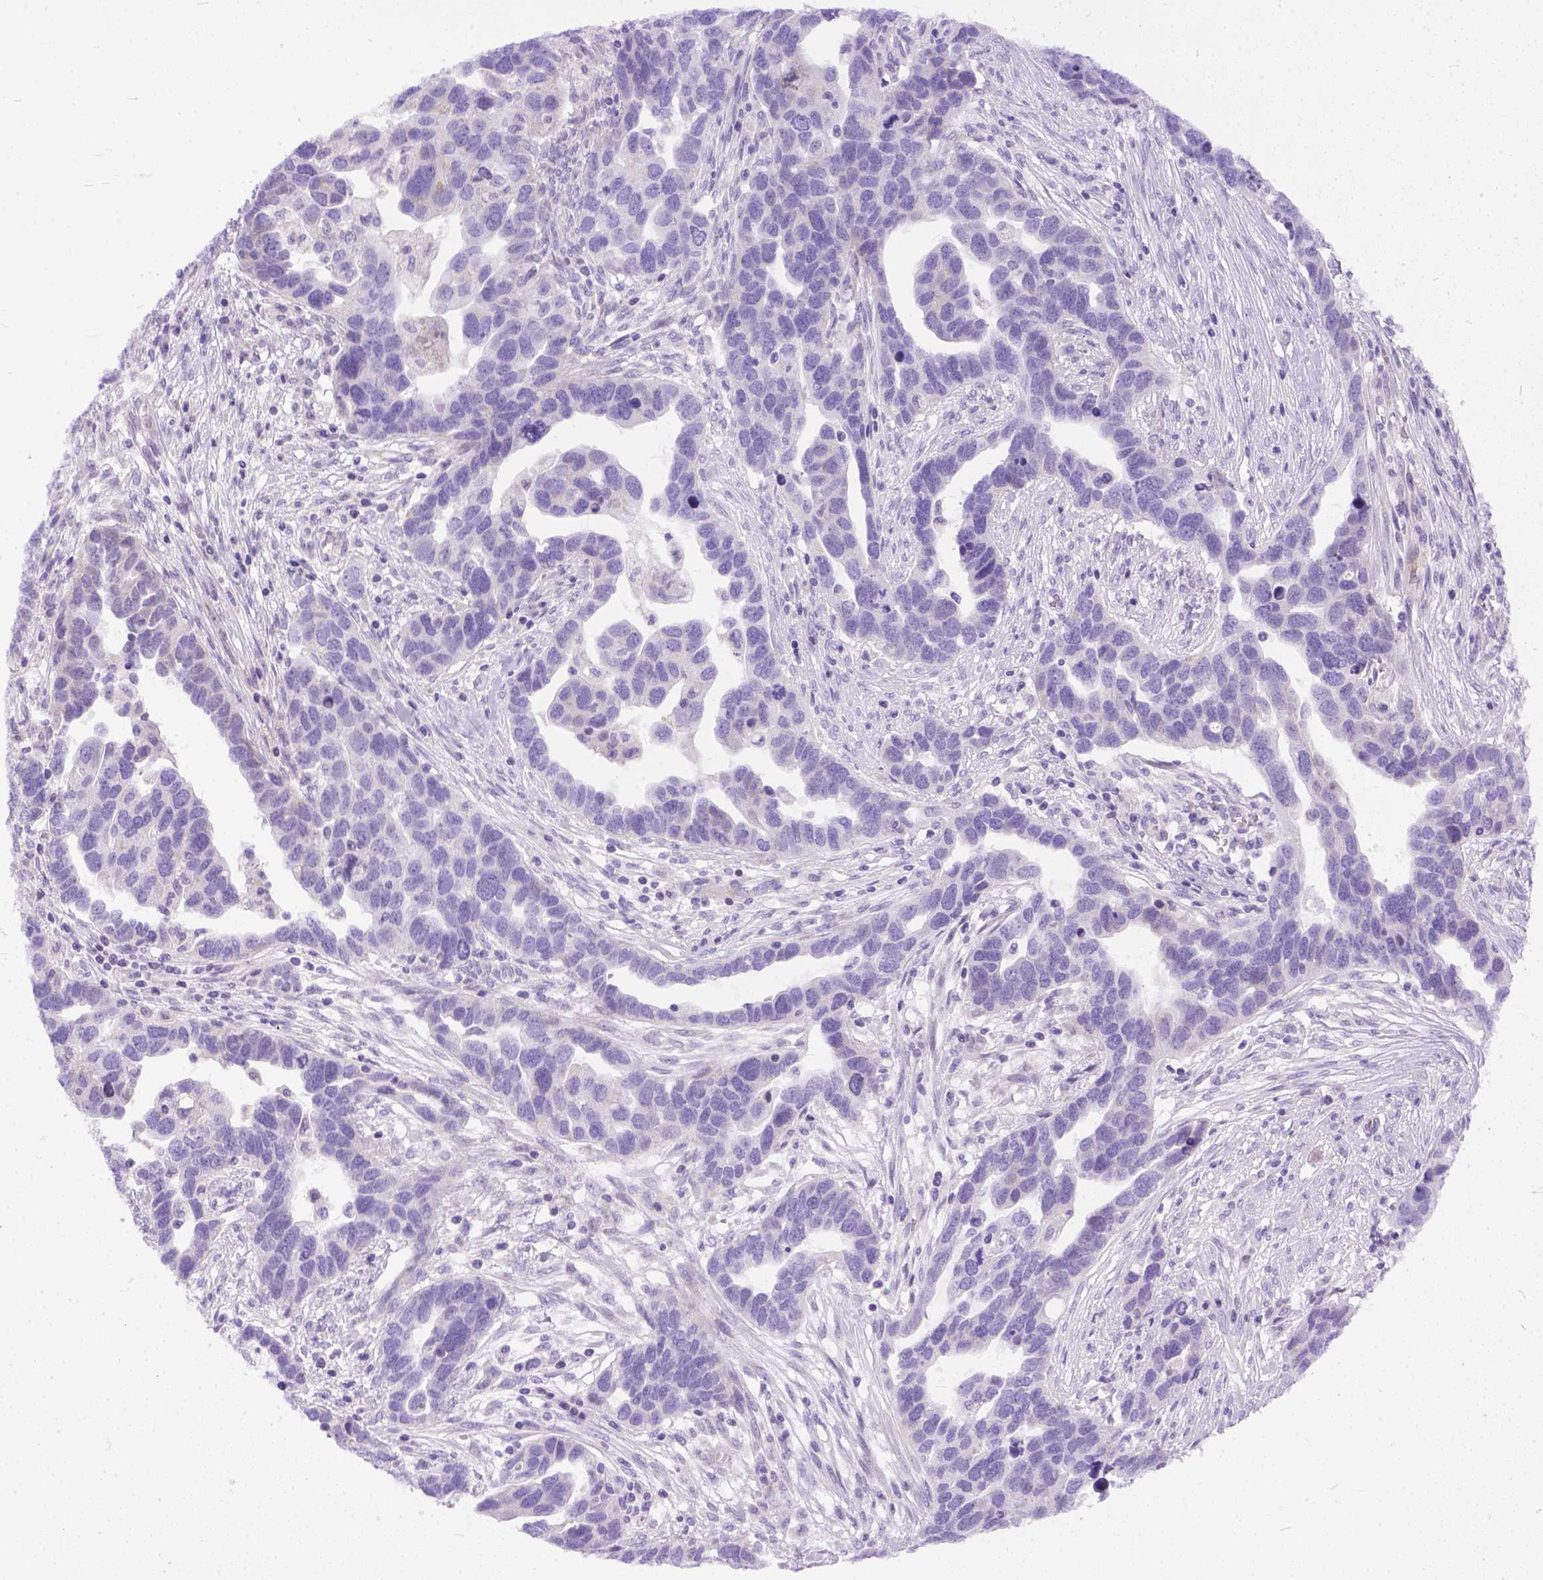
{"staining": {"intensity": "negative", "quantity": "none", "location": "none"}, "tissue": "ovarian cancer", "cell_type": "Tumor cells", "image_type": "cancer", "snomed": [{"axis": "morphology", "description": "Cystadenocarcinoma, serous, NOS"}, {"axis": "topography", "description": "Ovary"}], "caption": "Tumor cells are negative for protein expression in human ovarian cancer (serous cystadenocarcinoma).", "gene": "PLK5", "patient": {"sex": "female", "age": 54}}